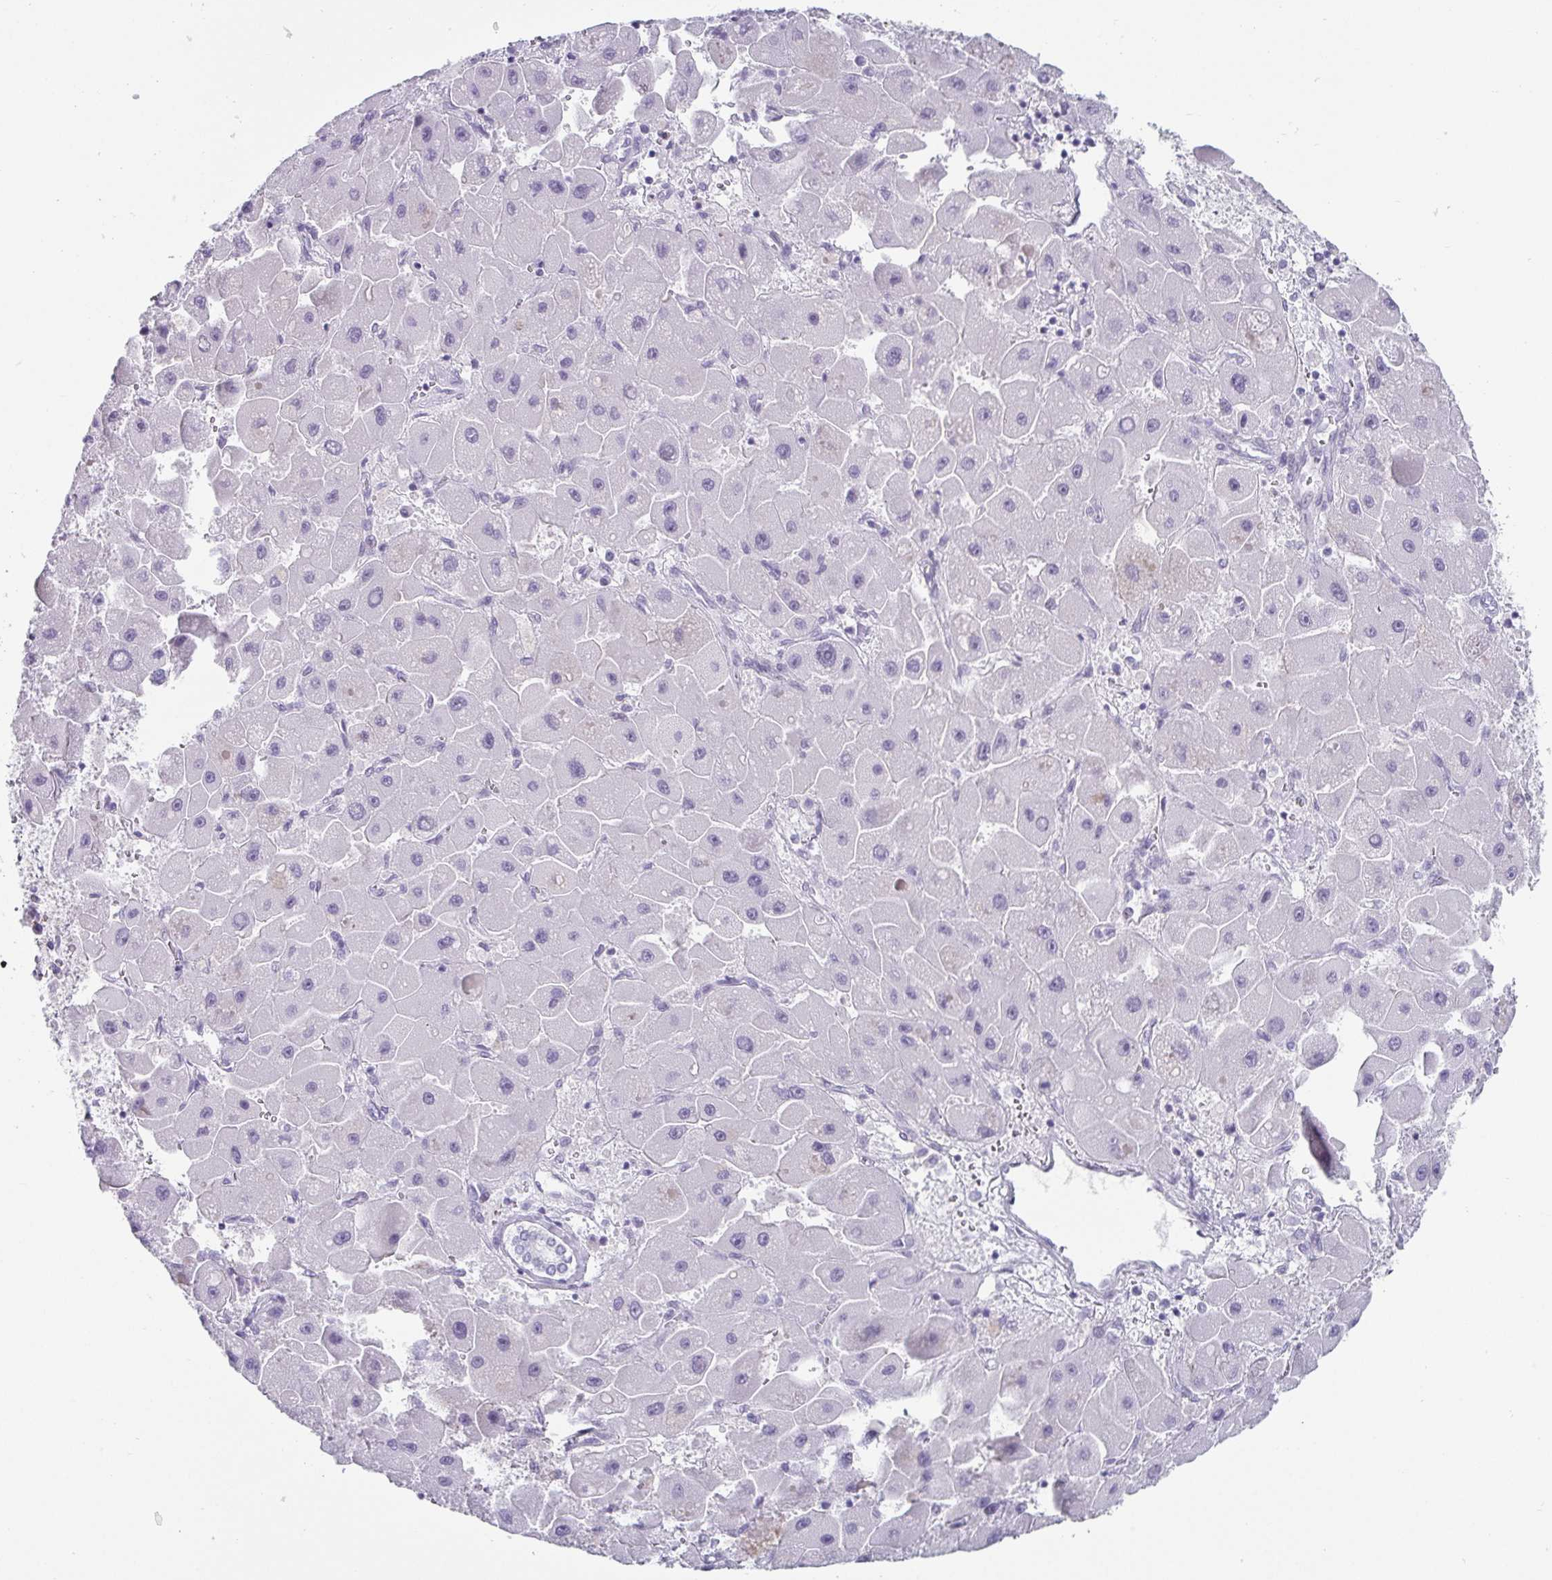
{"staining": {"intensity": "negative", "quantity": "none", "location": "none"}, "tissue": "liver cancer", "cell_type": "Tumor cells", "image_type": "cancer", "snomed": [{"axis": "morphology", "description": "Carcinoma, Hepatocellular, NOS"}, {"axis": "topography", "description": "Liver"}], "caption": "Image shows no protein expression in tumor cells of liver hepatocellular carcinoma tissue. Nuclei are stained in blue.", "gene": "VSIG10L", "patient": {"sex": "male", "age": 24}}